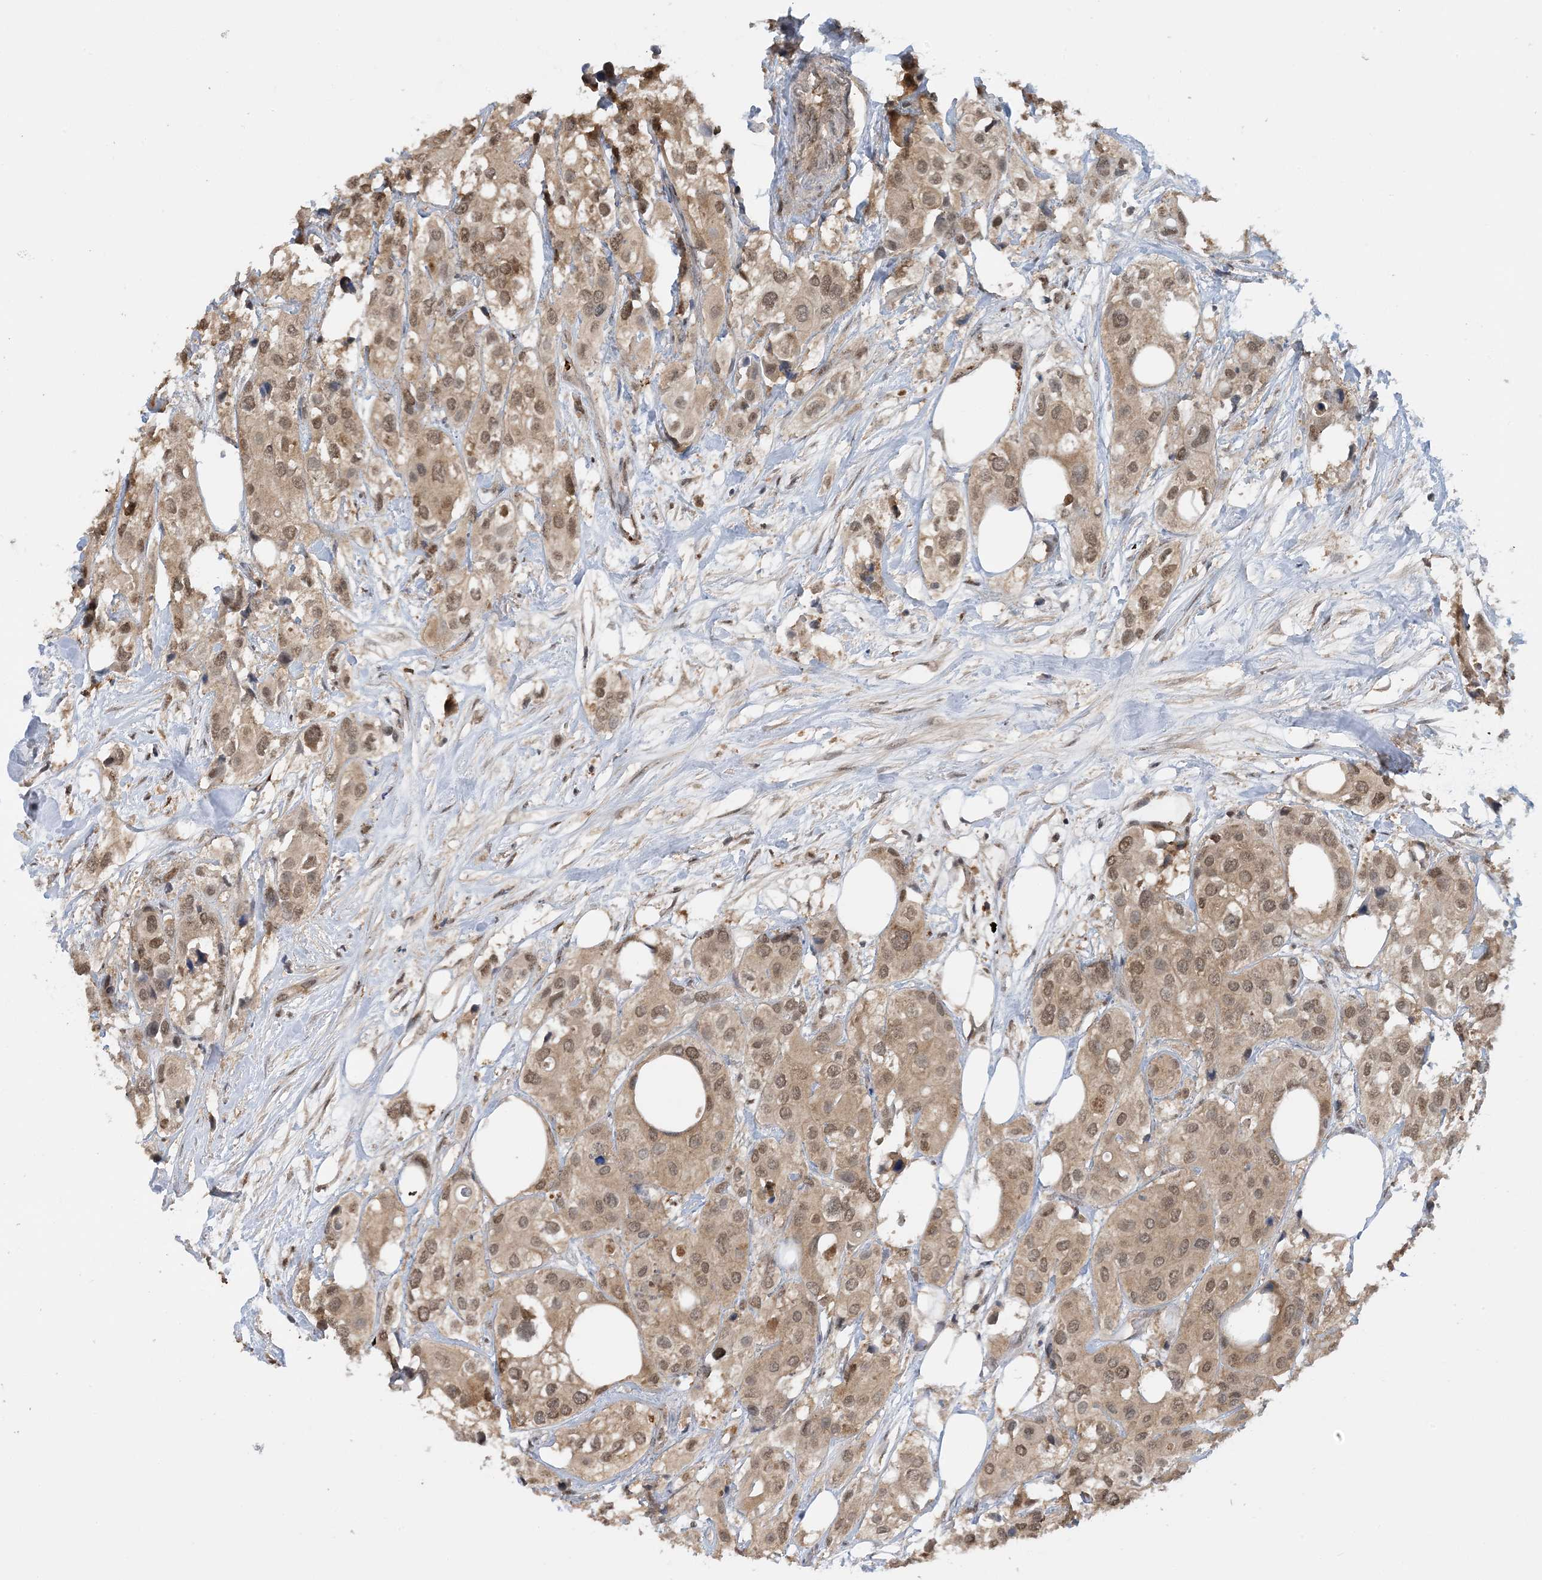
{"staining": {"intensity": "moderate", "quantity": ">75%", "location": "cytoplasmic/membranous,nuclear"}, "tissue": "urothelial cancer", "cell_type": "Tumor cells", "image_type": "cancer", "snomed": [{"axis": "morphology", "description": "Urothelial carcinoma, High grade"}, {"axis": "topography", "description": "Urinary bladder"}], "caption": "Moderate cytoplasmic/membranous and nuclear expression is seen in approximately >75% of tumor cells in high-grade urothelial carcinoma.", "gene": "ACYP2", "patient": {"sex": "male", "age": 64}}